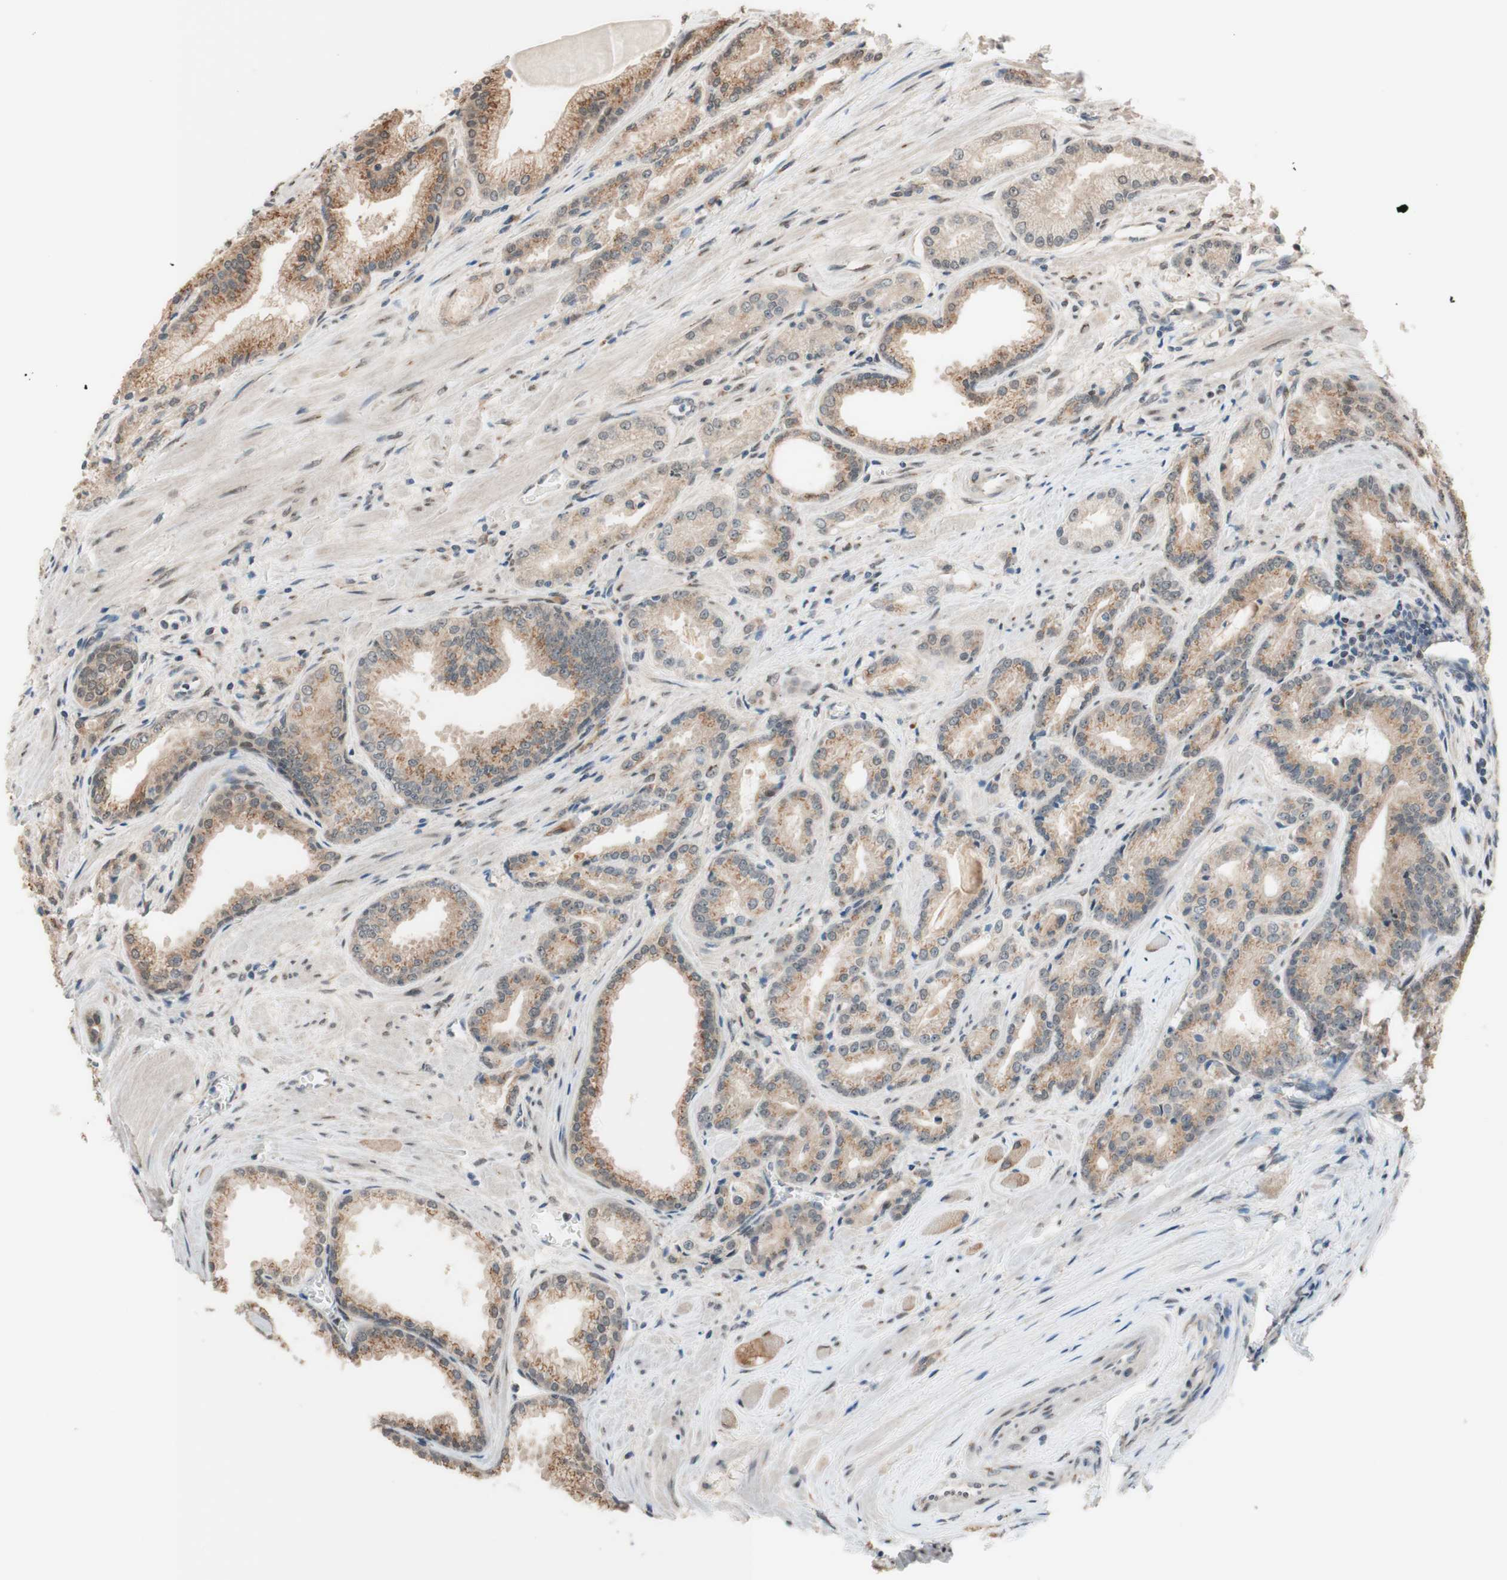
{"staining": {"intensity": "moderate", "quantity": ">75%", "location": "cytoplasmic/membranous"}, "tissue": "prostate cancer", "cell_type": "Tumor cells", "image_type": "cancer", "snomed": [{"axis": "morphology", "description": "Adenocarcinoma, Low grade"}, {"axis": "topography", "description": "Prostate"}], "caption": "Prostate cancer (low-grade adenocarcinoma) stained with IHC shows moderate cytoplasmic/membranous positivity in about >75% of tumor cells. The staining was performed using DAB (3,3'-diaminobenzidine), with brown indicating positive protein expression. Nuclei are stained blue with hematoxylin.", "gene": "CCNC", "patient": {"sex": "male", "age": 59}}